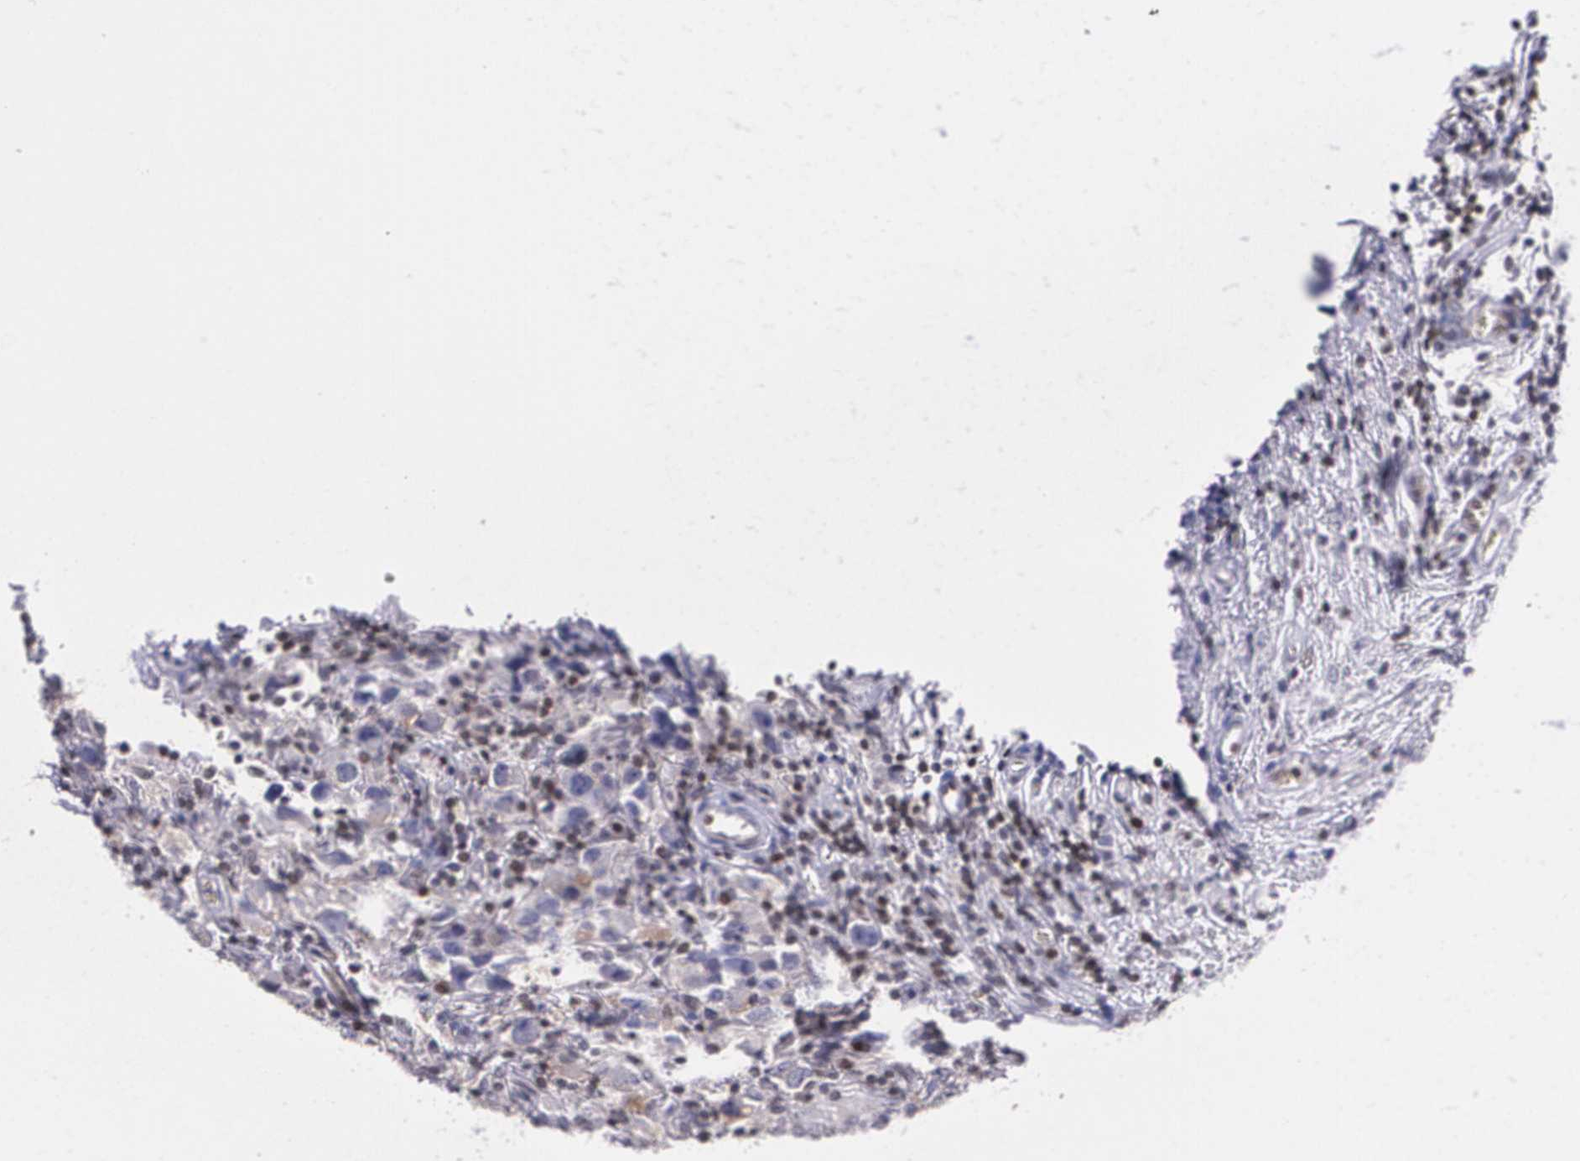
{"staining": {"intensity": "negative", "quantity": "none", "location": "none"}, "tissue": "testis cancer", "cell_type": "Tumor cells", "image_type": "cancer", "snomed": [{"axis": "morphology", "description": "Carcinoma, Embryonal, NOS"}, {"axis": "topography", "description": "Testis"}], "caption": "Testis cancer (embryonal carcinoma) was stained to show a protein in brown. There is no significant expression in tumor cells.", "gene": "MGMT", "patient": {"sex": "male", "age": 21}}